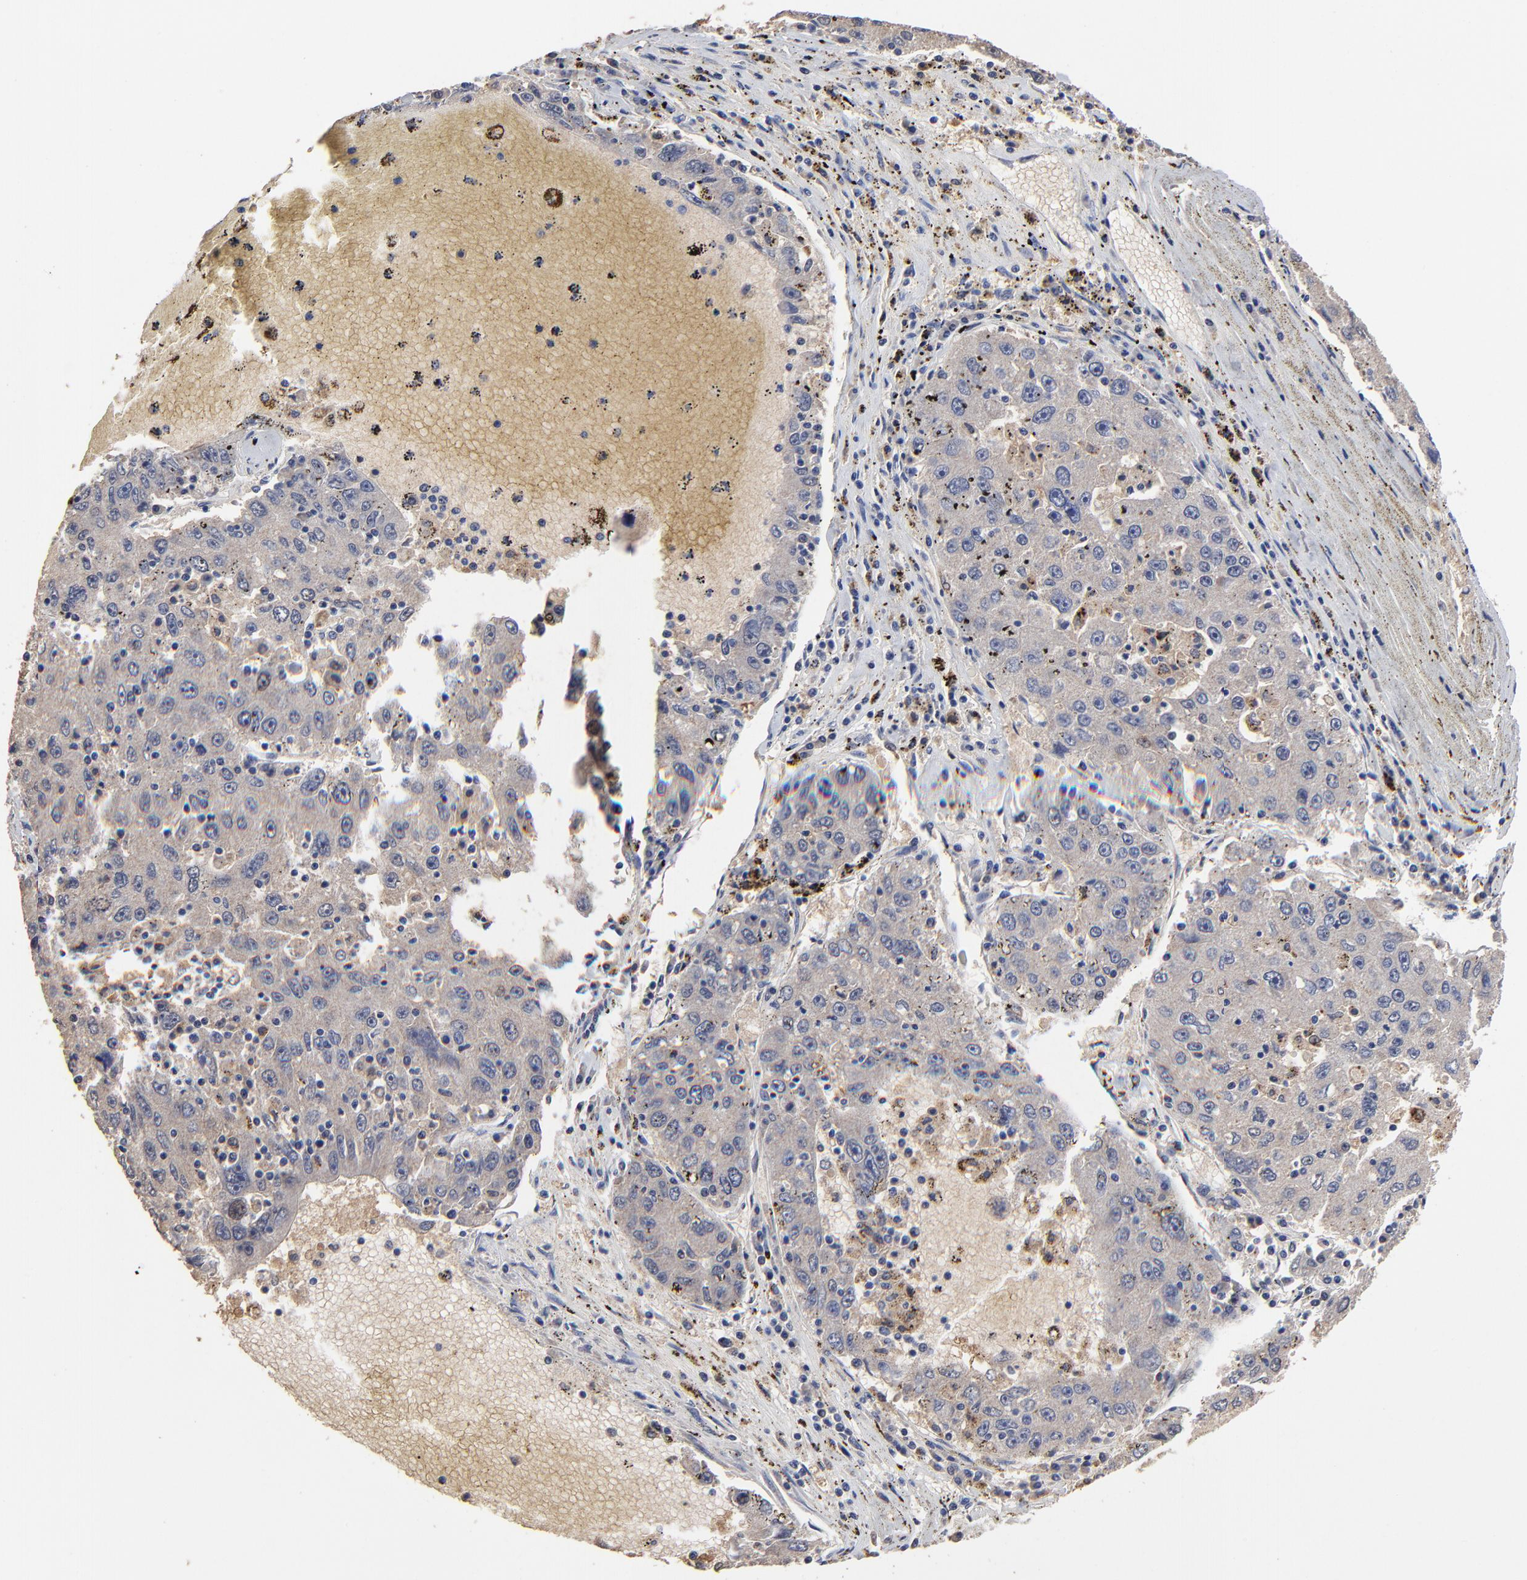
{"staining": {"intensity": "moderate", "quantity": ">75%", "location": "cytoplasmic/membranous"}, "tissue": "liver cancer", "cell_type": "Tumor cells", "image_type": "cancer", "snomed": [{"axis": "morphology", "description": "Carcinoma, Hepatocellular, NOS"}, {"axis": "topography", "description": "Liver"}], "caption": "Liver cancer stained with a brown dye displays moderate cytoplasmic/membranous positive positivity in approximately >75% of tumor cells.", "gene": "LGALS3", "patient": {"sex": "male", "age": 49}}